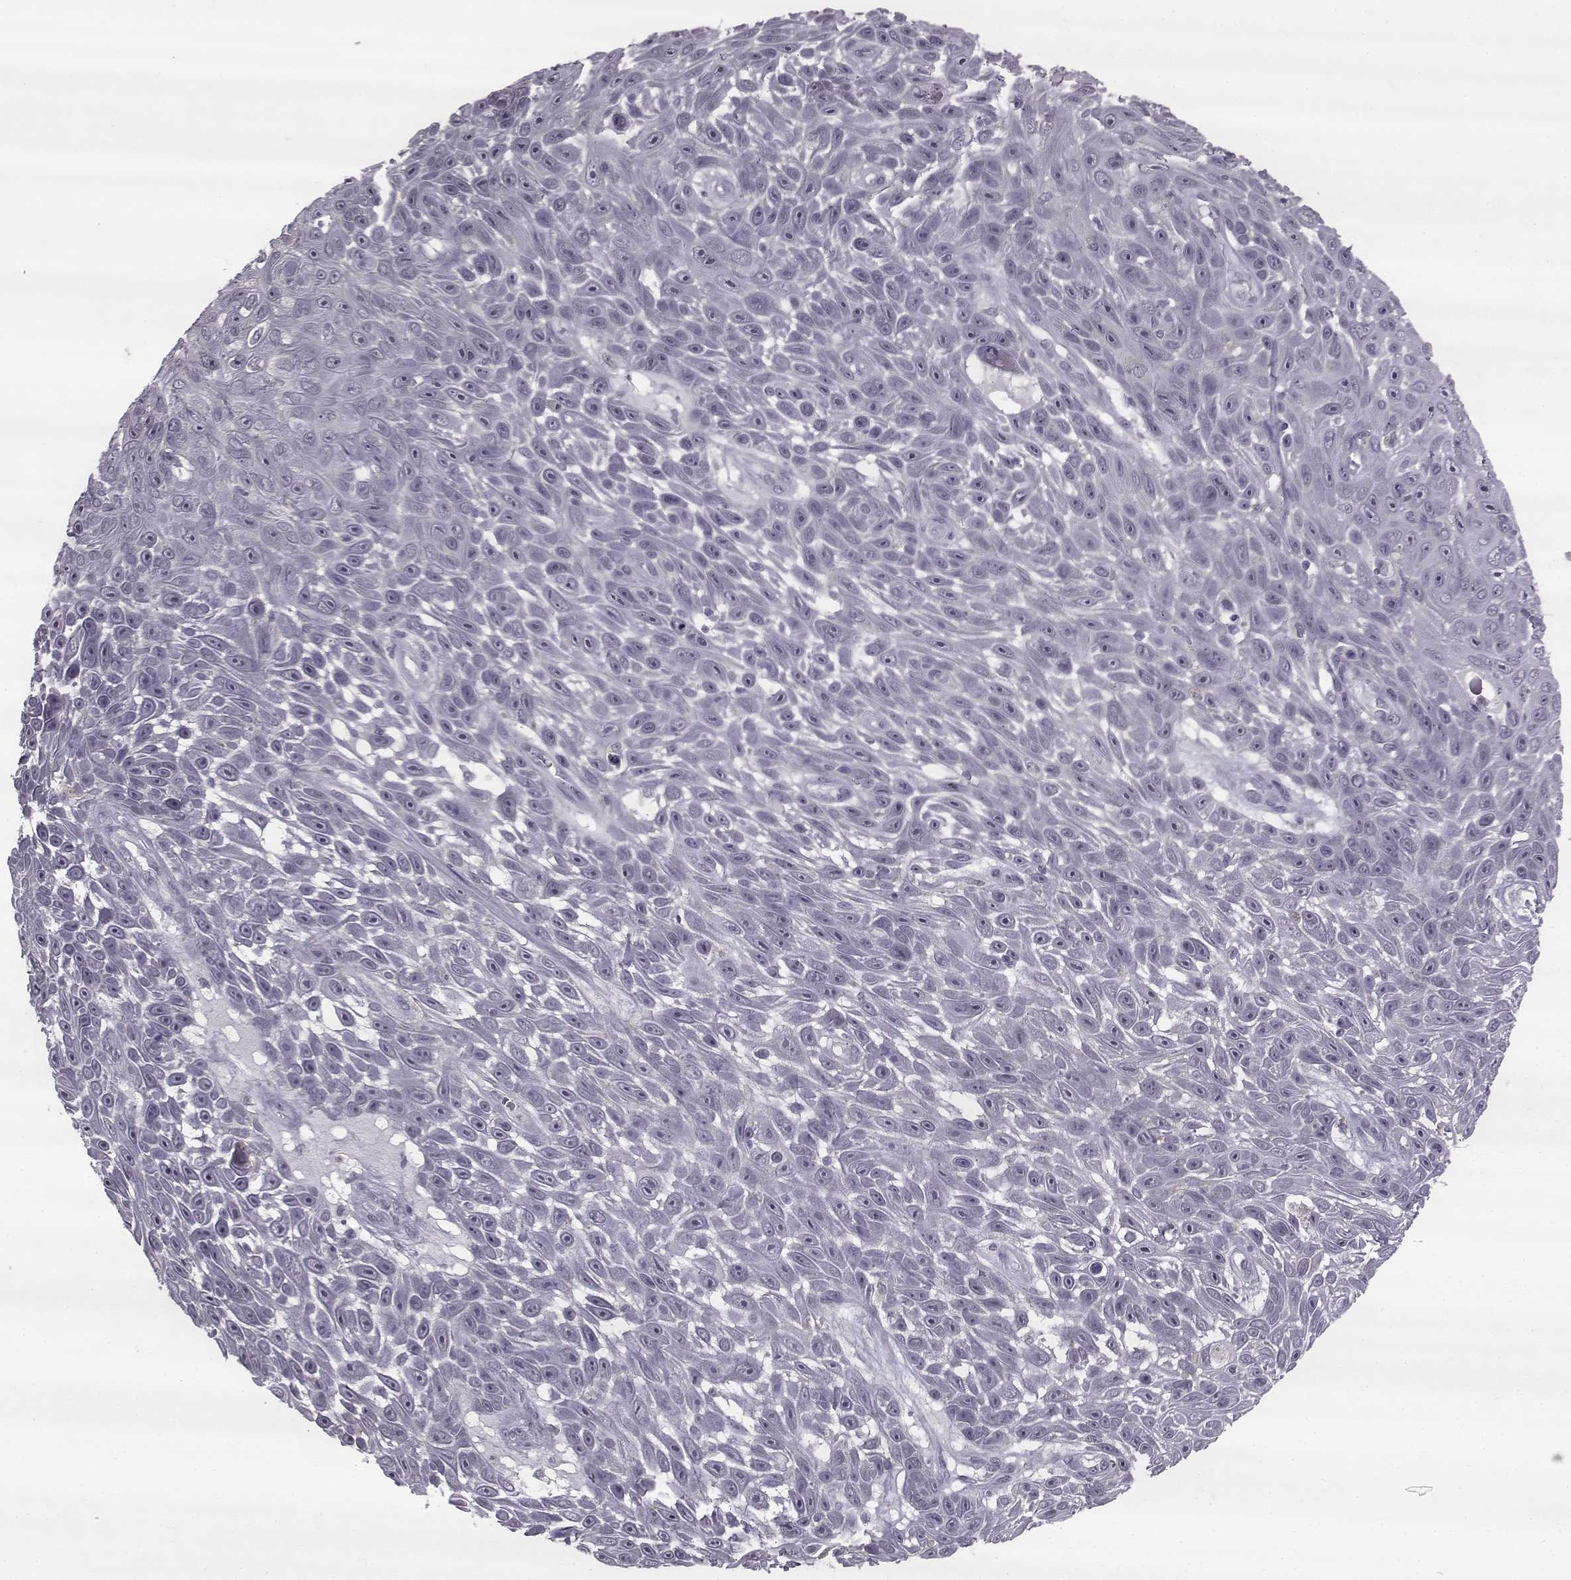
{"staining": {"intensity": "negative", "quantity": "none", "location": "none"}, "tissue": "skin cancer", "cell_type": "Tumor cells", "image_type": "cancer", "snomed": [{"axis": "morphology", "description": "Squamous cell carcinoma, NOS"}, {"axis": "topography", "description": "Skin"}], "caption": "This is a photomicrograph of IHC staining of squamous cell carcinoma (skin), which shows no expression in tumor cells.", "gene": "SLC28A2", "patient": {"sex": "male", "age": 82}}